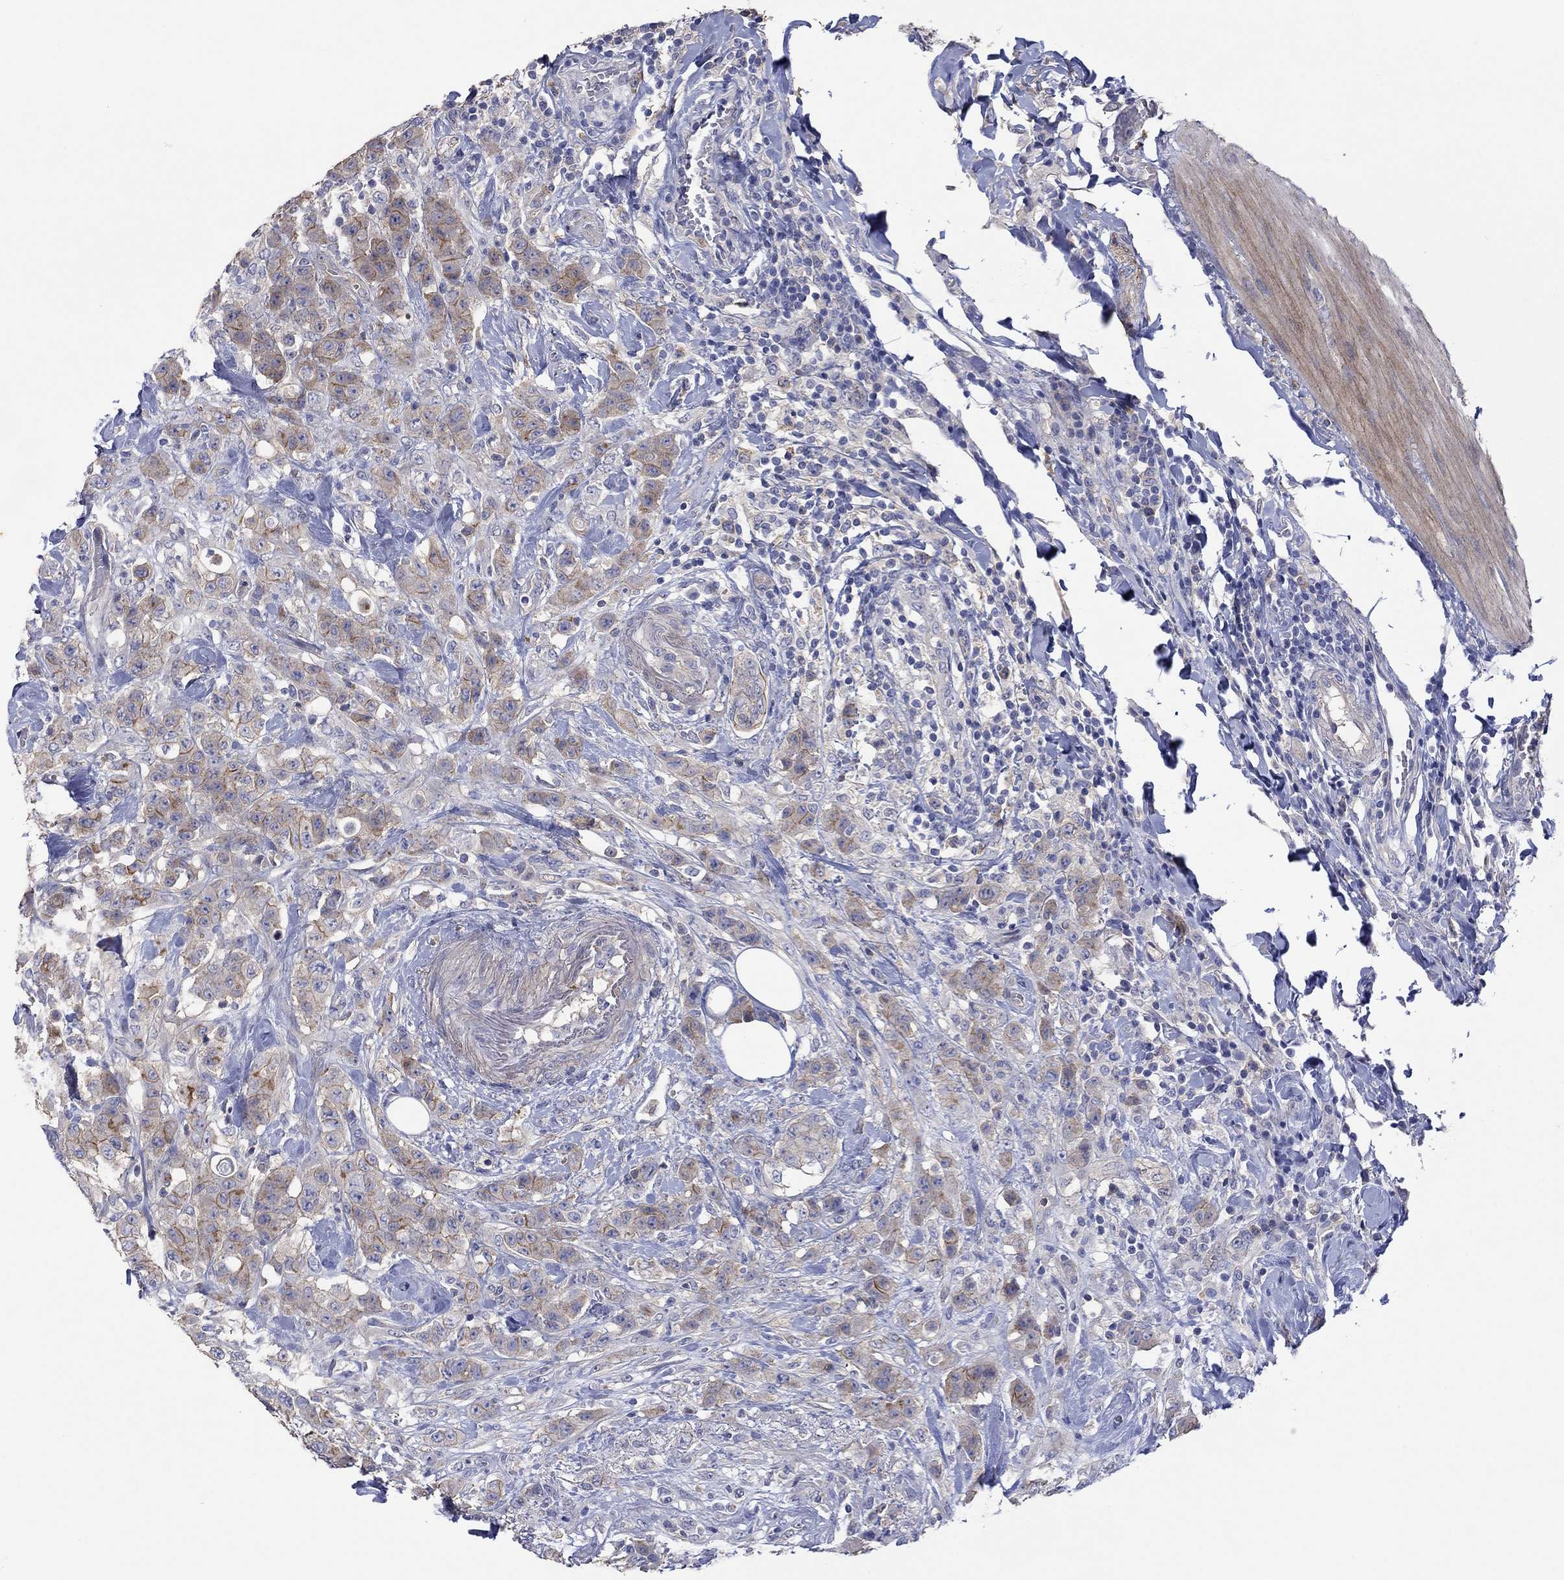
{"staining": {"intensity": "moderate", "quantity": "<25%", "location": "cytoplasmic/membranous"}, "tissue": "colorectal cancer", "cell_type": "Tumor cells", "image_type": "cancer", "snomed": [{"axis": "morphology", "description": "Adenocarcinoma, NOS"}, {"axis": "topography", "description": "Colon"}], "caption": "Adenocarcinoma (colorectal) stained for a protein displays moderate cytoplasmic/membranous positivity in tumor cells.", "gene": "TPRN", "patient": {"sex": "female", "age": 69}}